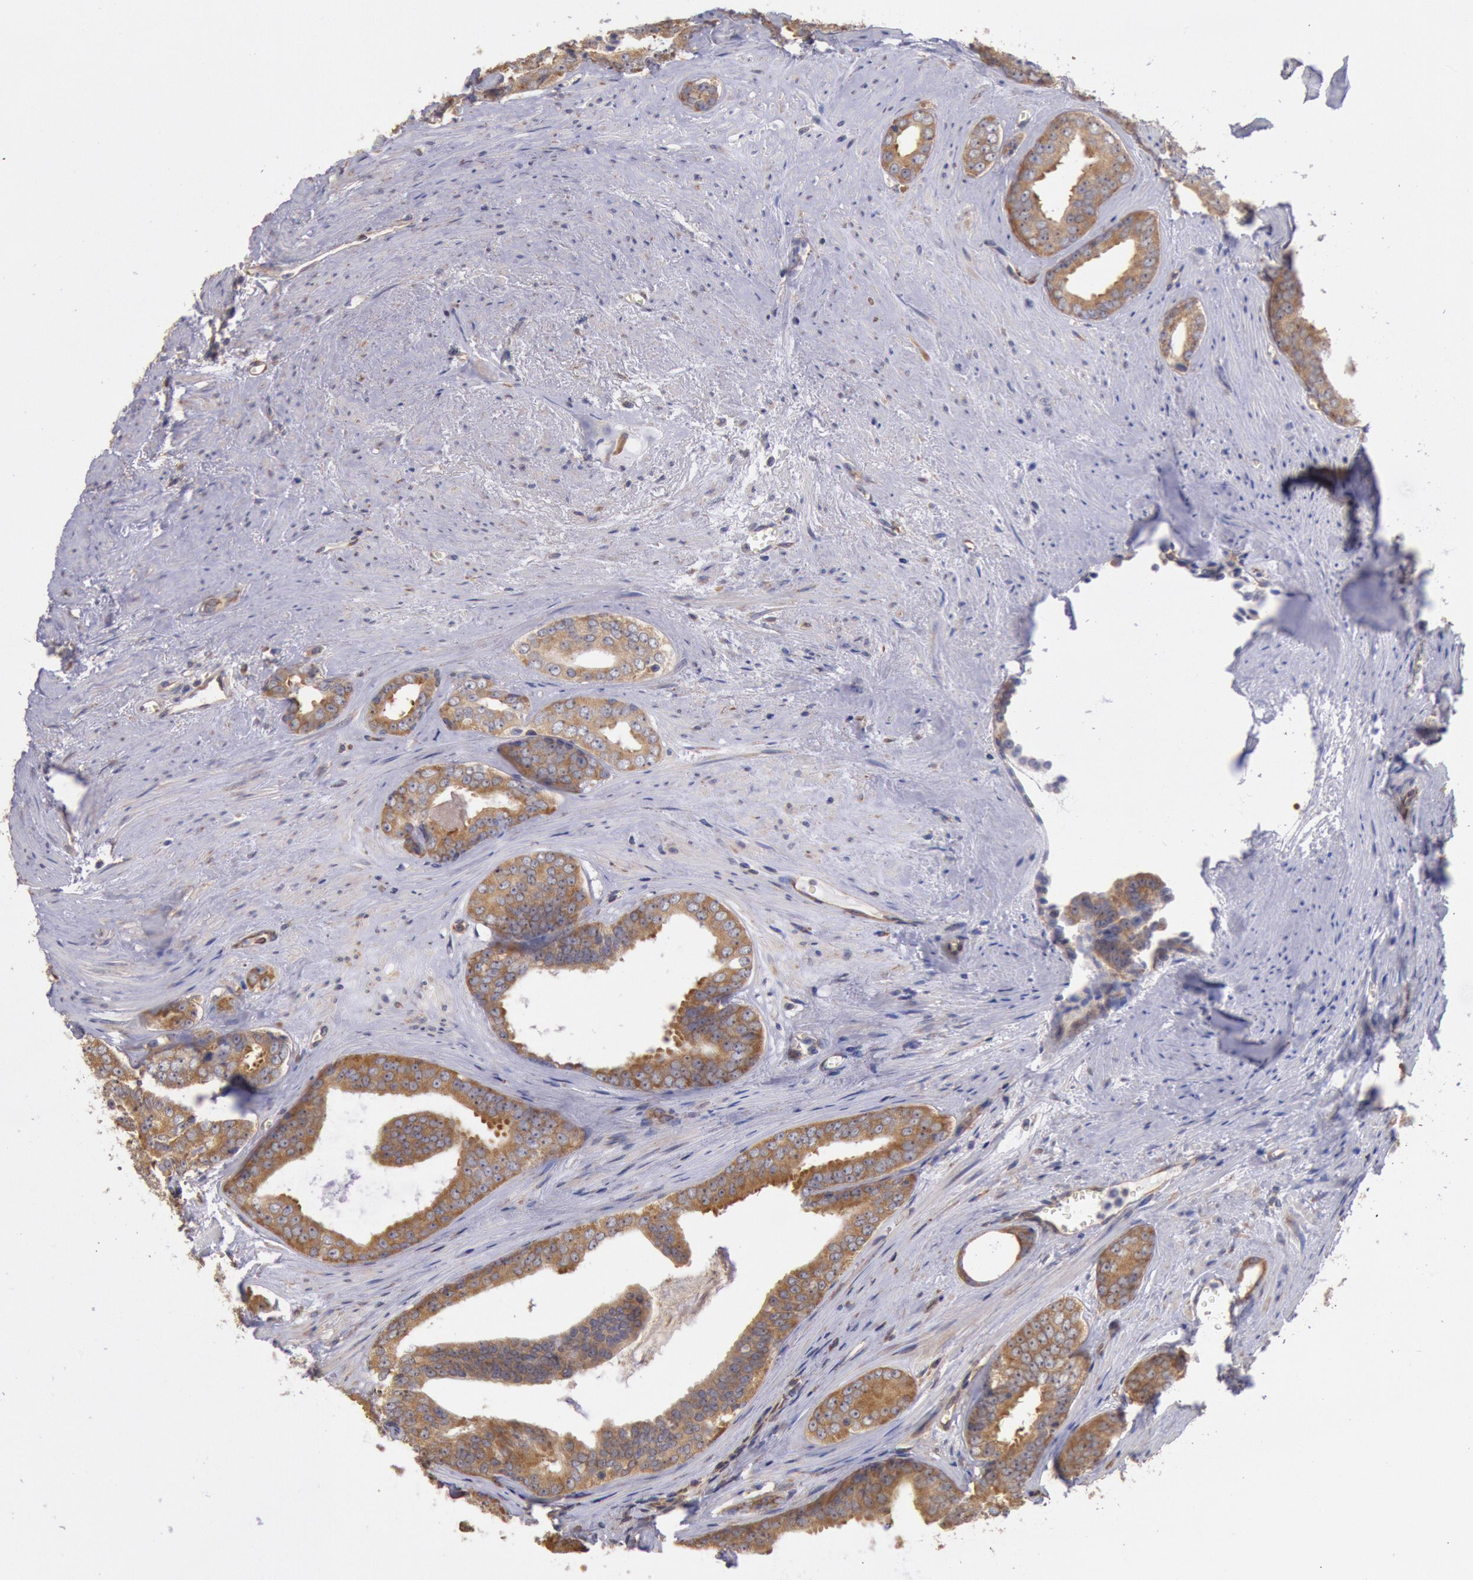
{"staining": {"intensity": "weak", "quantity": ">75%", "location": "cytoplasmic/membranous"}, "tissue": "prostate cancer", "cell_type": "Tumor cells", "image_type": "cancer", "snomed": [{"axis": "morphology", "description": "Adenocarcinoma, Medium grade"}, {"axis": "topography", "description": "Prostate"}], "caption": "There is low levels of weak cytoplasmic/membranous expression in tumor cells of adenocarcinoma (medium-grade) (prostate), as demonstrated by immunohistochemical staining (brown color).", "gene": "DRG1", "patient": {"sex": "male", "age": 79}}